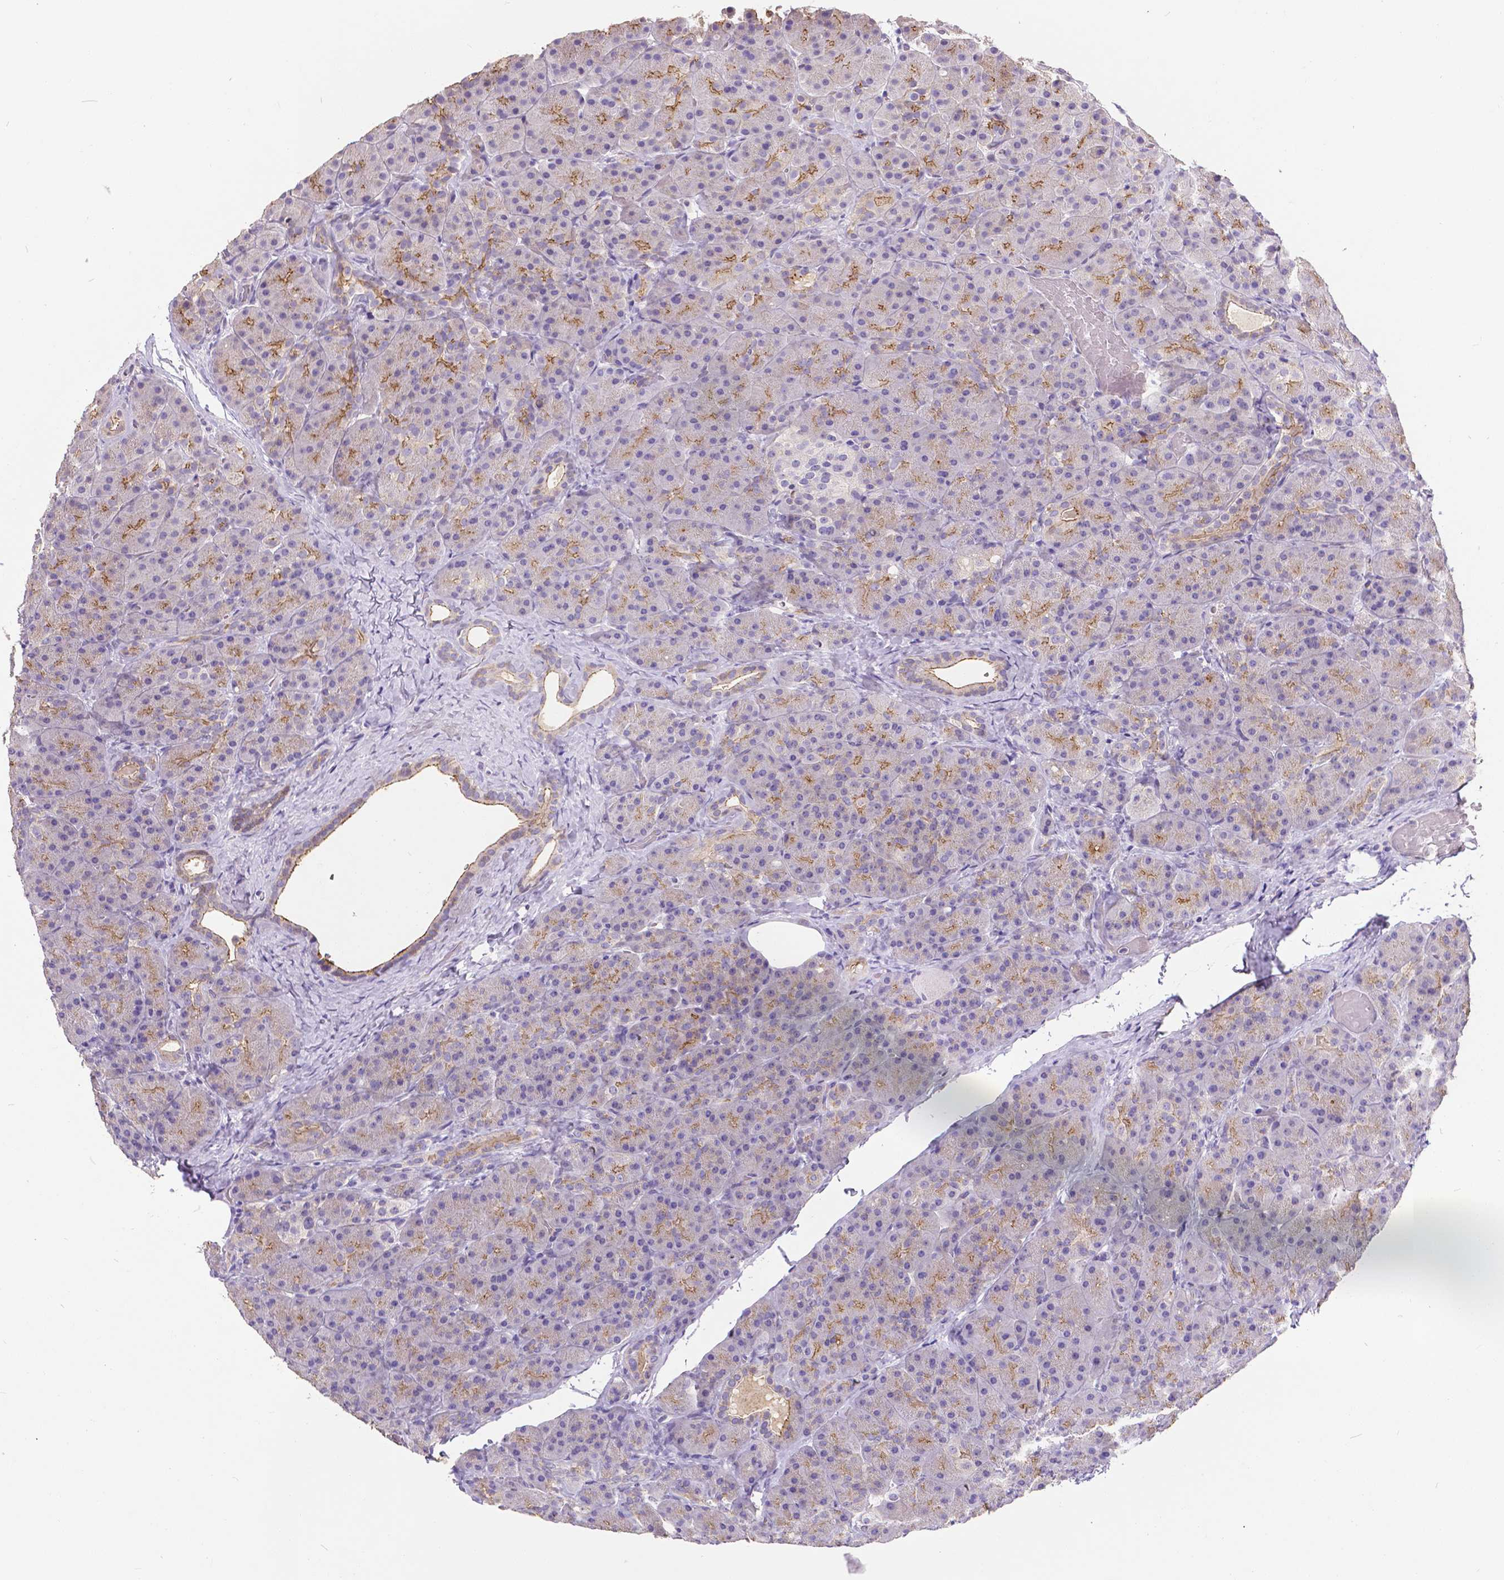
{"staining": {"intensity": "moderate", "quantity": "25%-75%", "location": "cytoplasmic/membranous"}, "tissue": "pancreas", "cell_type": "Exocrine glandular cells", "image_type": "normal", "snomed": [{"axis": "morphology", "description": "Normal tissue, NOS"}, {"axis": "topography", "description": "Pancreas"}], "caption": "Pancreas stained with a brown dye reveals moderate cytoplasmic/membranous positive expression in about 25%-75% of exocrine glandular cells.", "gene": "OCLN", "patient": {"sex": "male", "age": 57}}